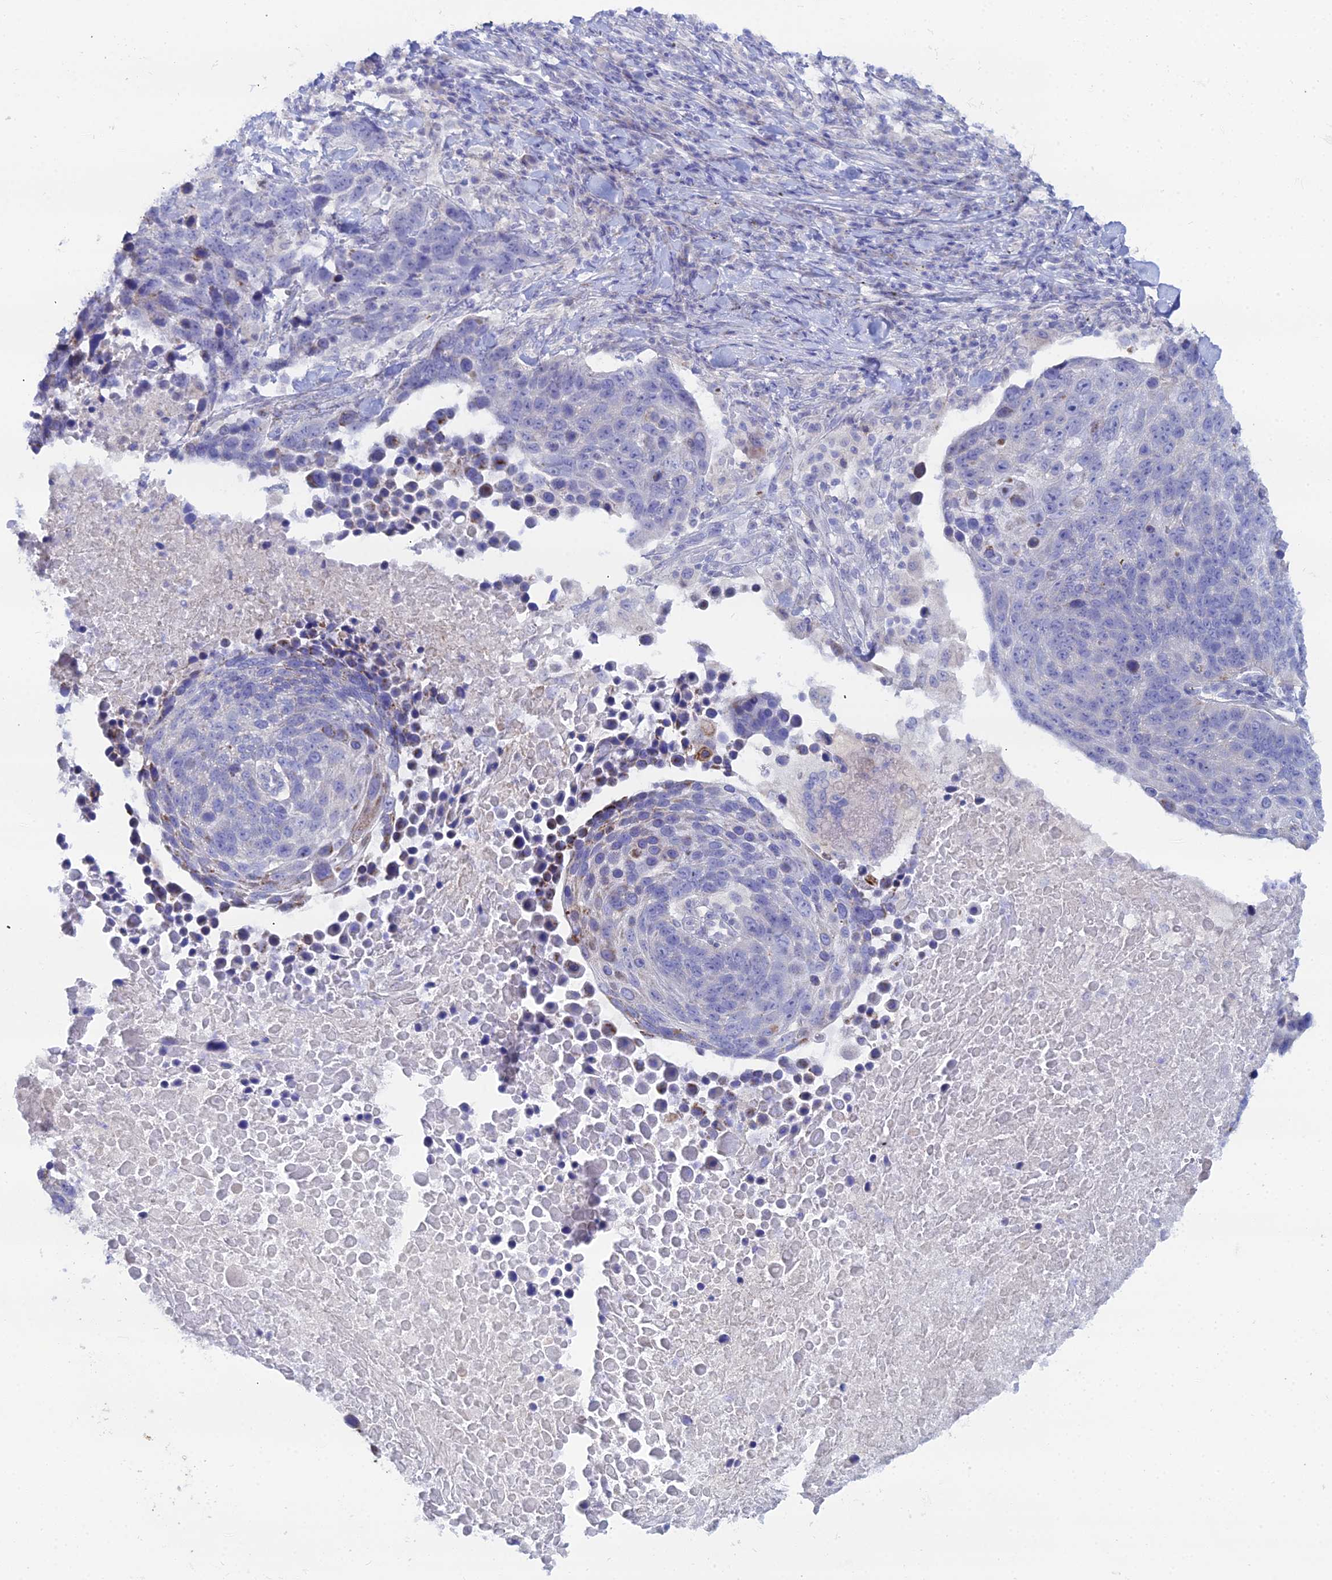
{"staining": {"intensity": "negative", "quantity": "none", "location": "none"}, "tissue": "lung cancer", "cell_type": "Tumor cells", "image_type": "cancer", "snomed": [{"axis": "morphology", "description": "Normal tissue, NOS"}, {"axis": "morphology", "description": "Squamous cell carcinoma, NOS"}, {"axis": "topography", "description": "Lymph node"}, {"axis": "topography", "description": "Lung"}], "caption": "High power microscopy histopathology image of an immunohistochemistry micrograph of lung cancer, revealing no significant staining in tumor cells. (DAB (3,3'-diaminobenzidine) immunohistochemistry (IHC), high magnification).", "gene": "DHX34", "patient": {"sex": "male", "age": 66}}